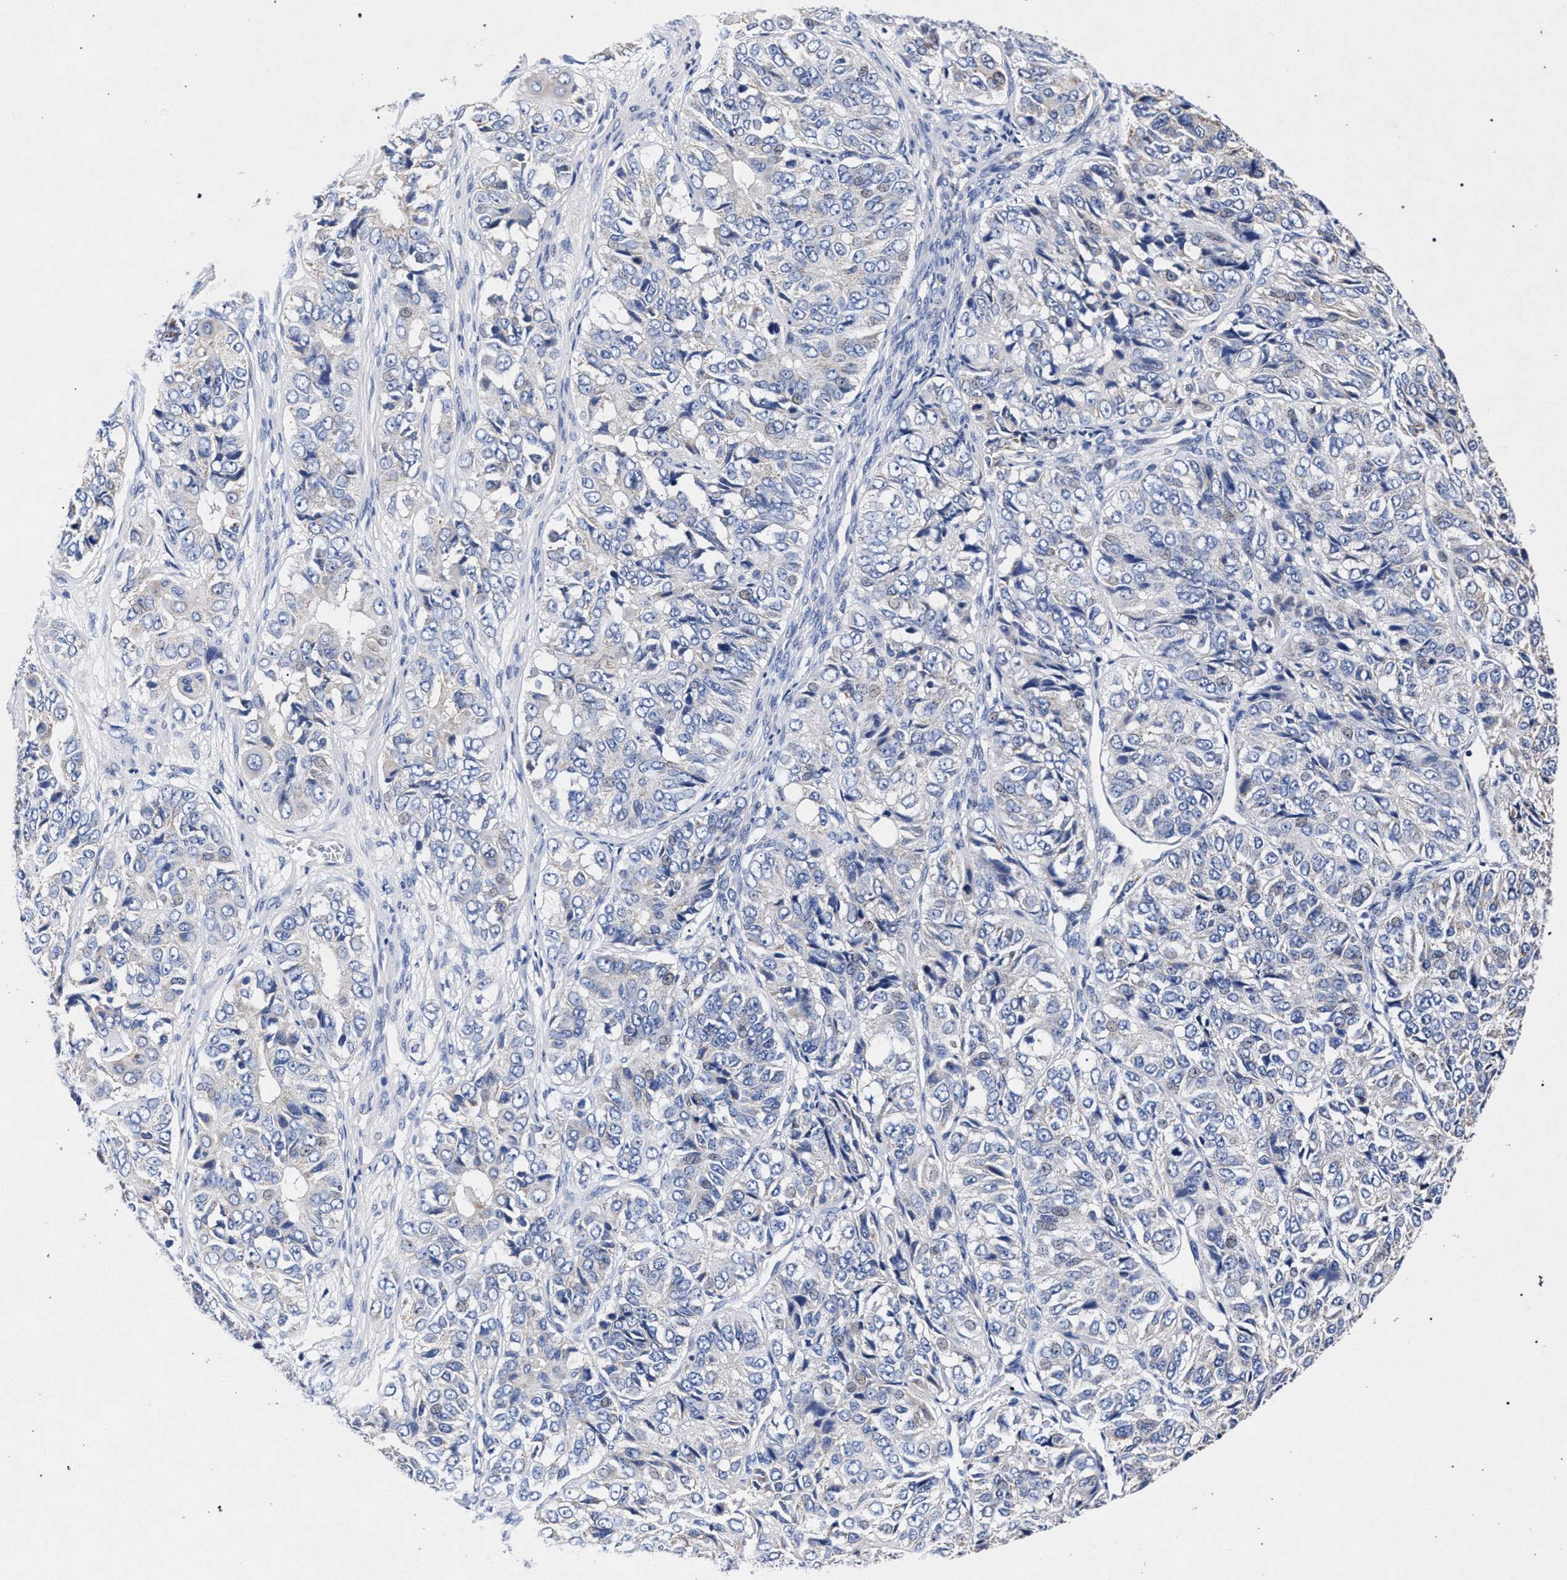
{"staining": {"intensity": "negative", "quantity": "none", "location": "none"}, "tissue": "ovarian cancer", "cell_type": "Tumor cells", "image_type": "cancer", "snomed": [{"axis": "morphology", "description": "Carcinoma, endometroid"}, {"axis": "topography", "description": "Ovary"}], "caption": "This is an immunohistochemistry image of ovarian endometroid carcinoma. There is no staining in tumor cells.", "gene": "HSD17B14", "patient": {"sex": "female", "age": 51}}